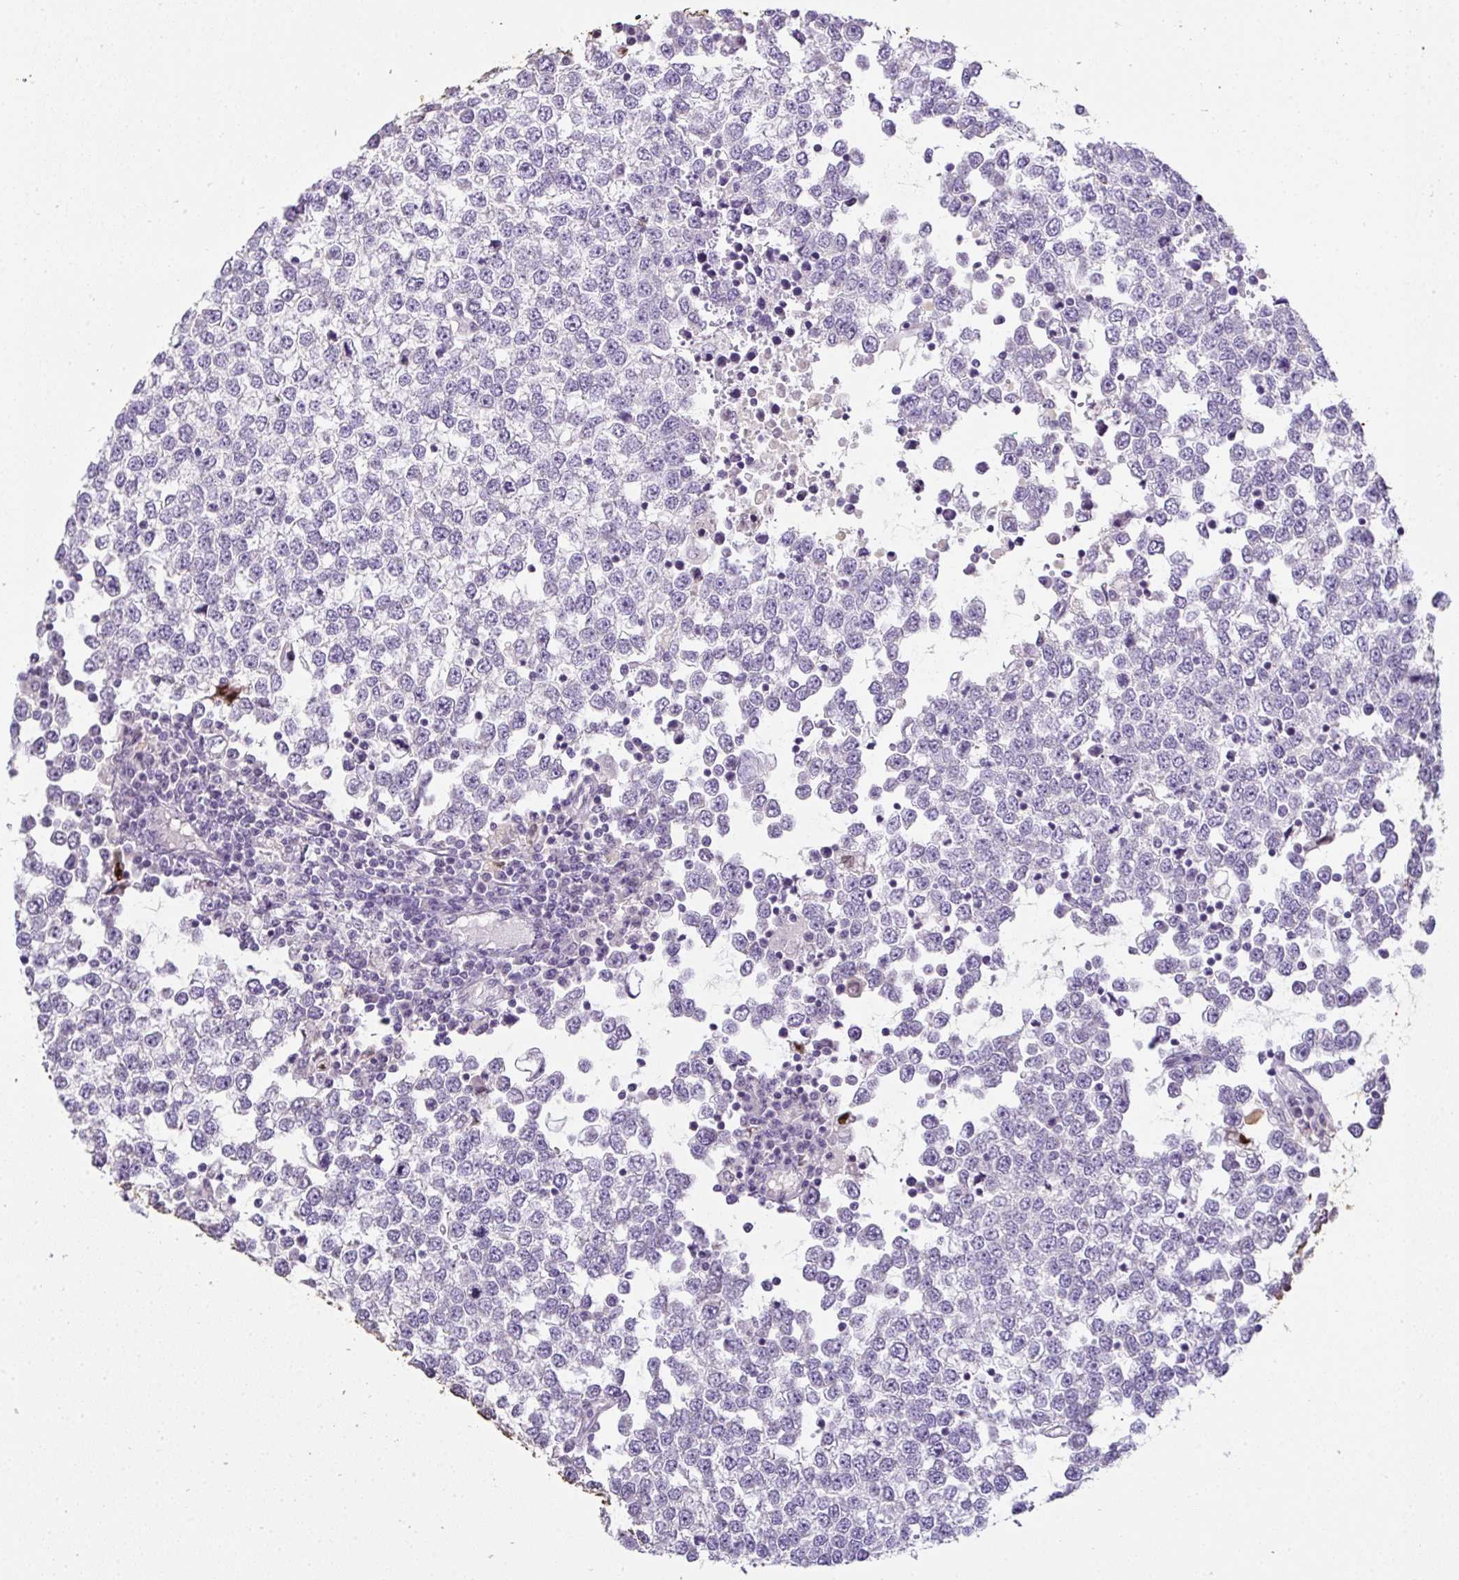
{"staining": {"intensity": "negative", "quantity": "none", "location": "none"}, "tissue": "testis cancer", "cell_type": "Tumor cells", "image_type": "cancer", "snomed": [{"axis": "morphology", "description": "Seminoma, NOS"}, {"axis": "topography", "description": "Testis"}], "caption": "DAB immunohistochemical staining of seminoma (testis) demonstrates no significant positivity in tumor cells.", "gene": "CMPK1", "patient": {"sex": "male", "age": 65}}